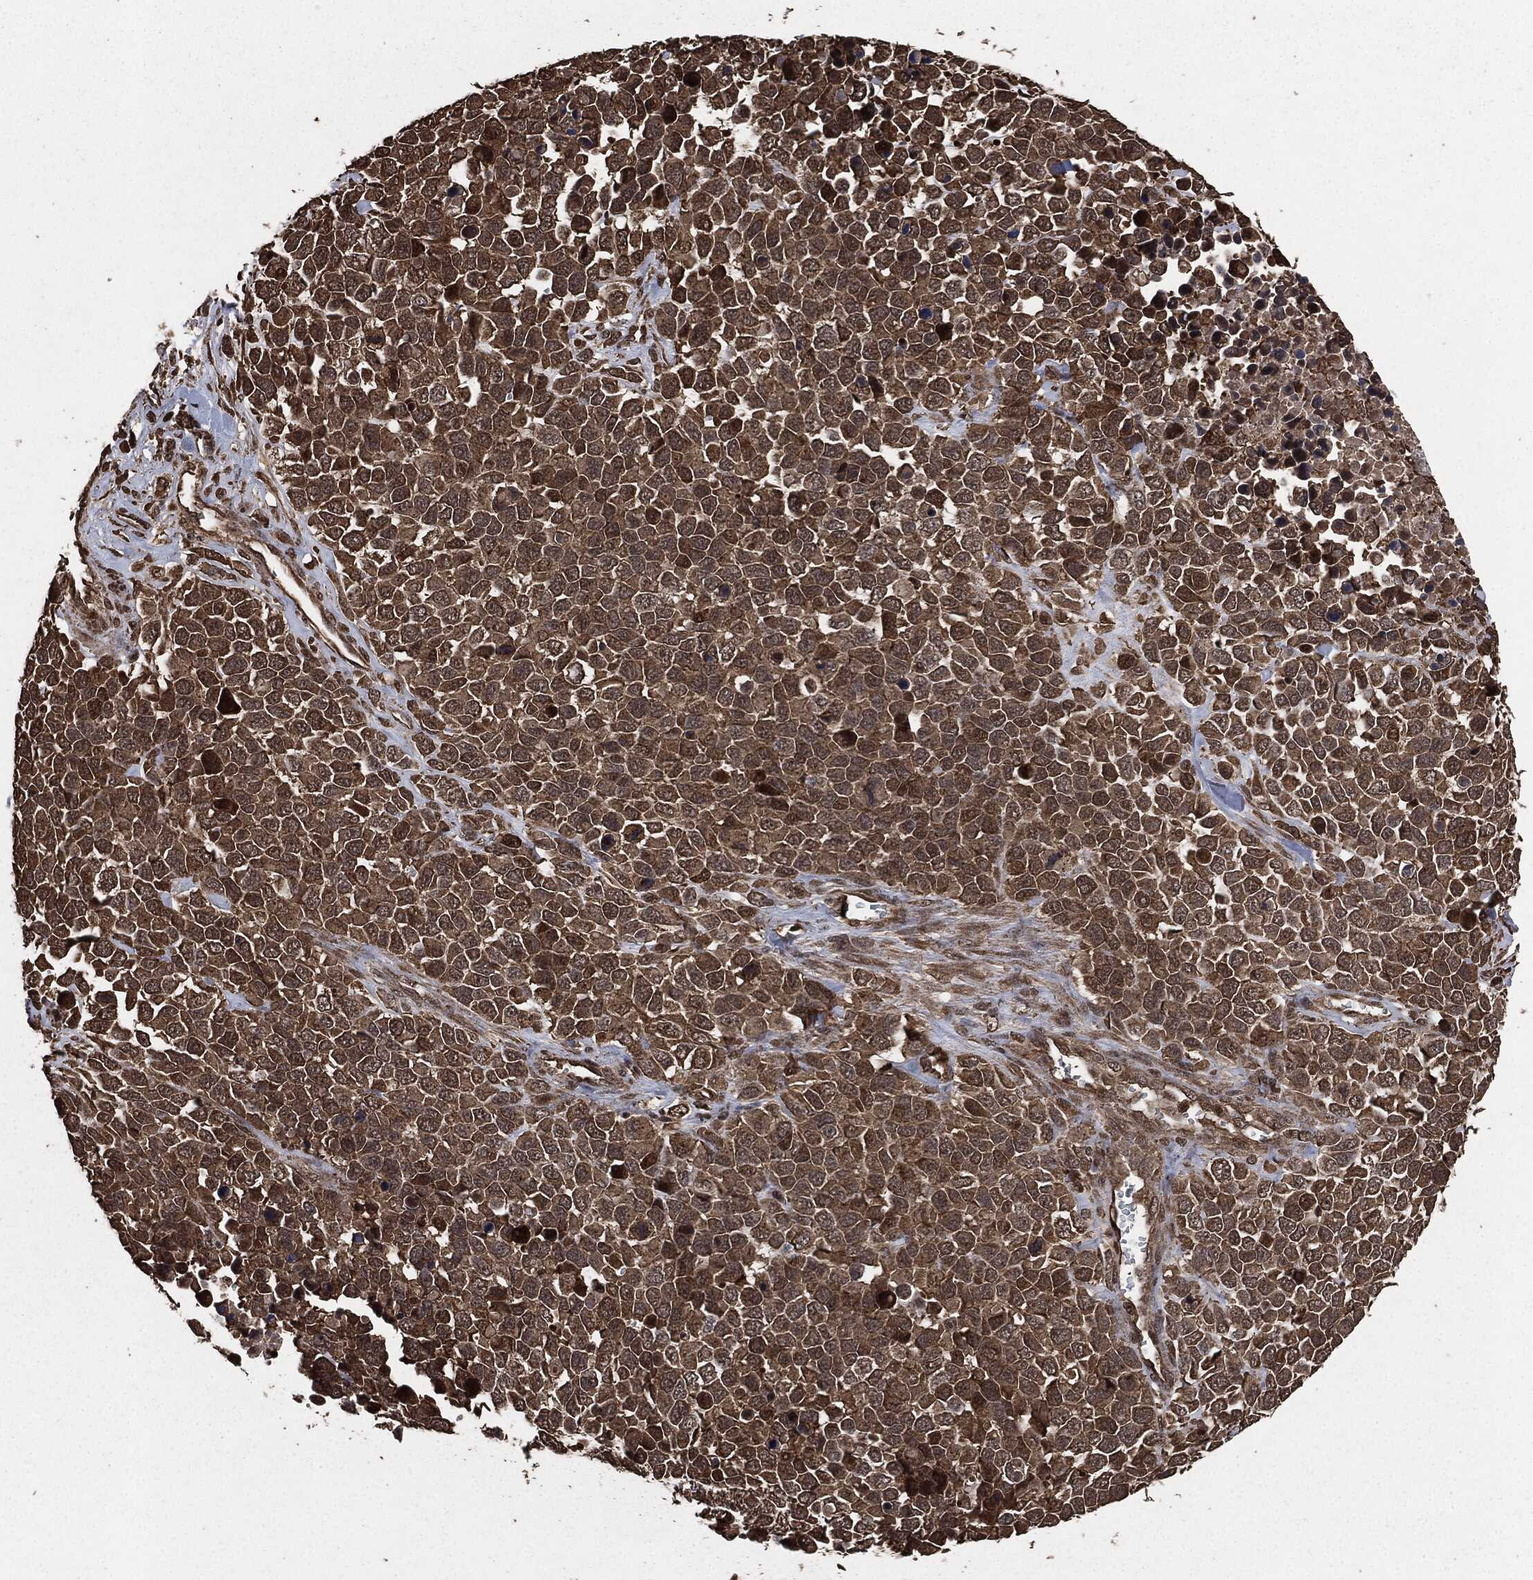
{"staining": {"intensity": "strong", "quantity": "<25%", "location": "cytoplasmic/membranous"}, "tissue": "melanoma", "cell_type": "Tumor cells", "image_type": "cancer", "snomed": [{"axis": "morphology", "description": "Malignant melanoma, Metastatic site"}, {"axis": "topography", "description": "Skin"}], "caption": "Immunohistochemical staining of malignant melanoma (metastatic site) exhibits medium levels of strong cytoplasmic/membranous positivity in about <25% of tumor cells. (DAB (3,3'-diaminobenzidine) = brown stain, brightfield microscopy at high magnification).", "gene": "EGFR", "patient": {"sex": "male", "age": 84}}